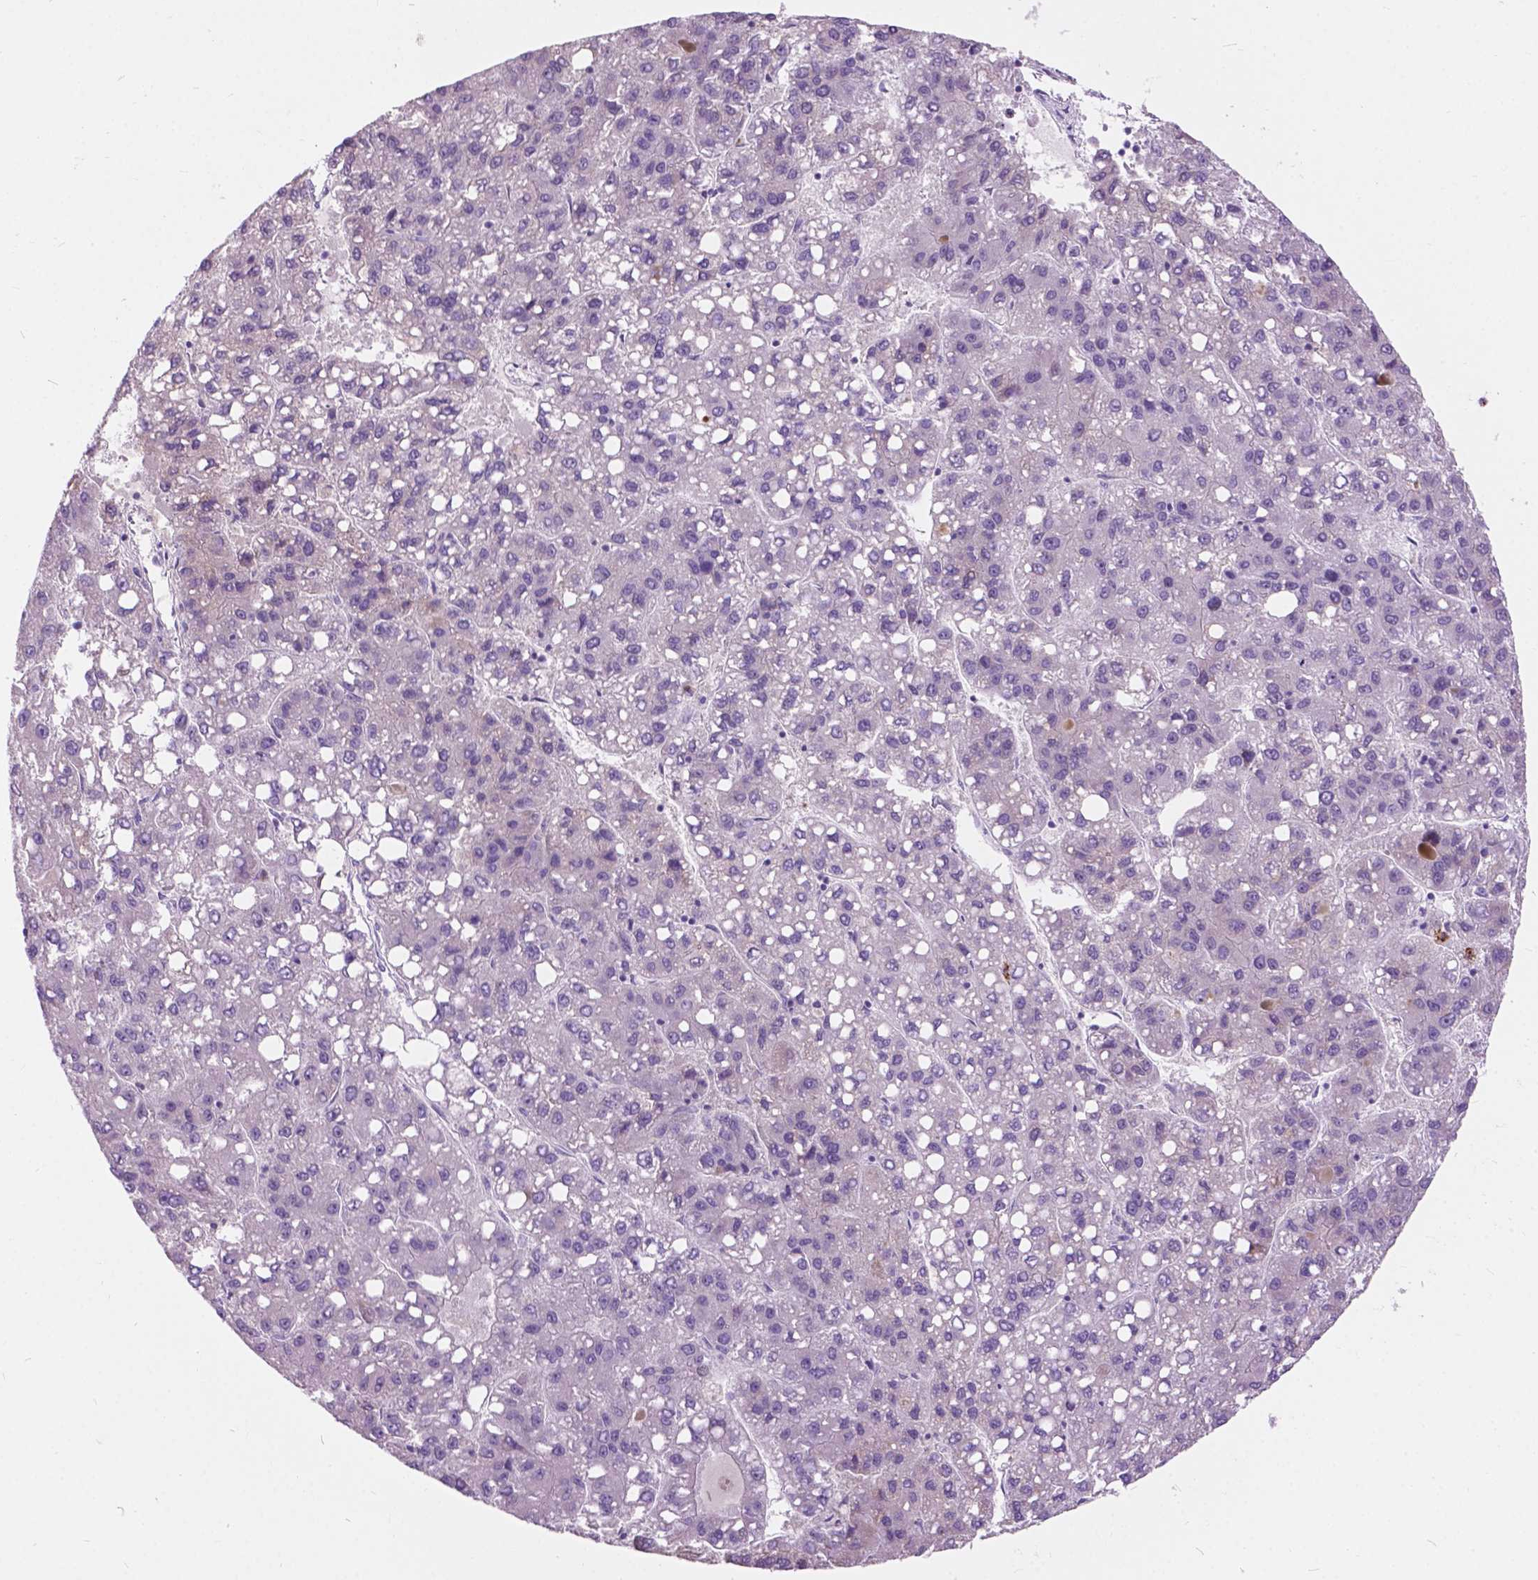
{"staining": {"intensity": "negative", "quantity": "none", "location": "none"}, "tissue": "liver cancer", "cell_type": "Tumor cells", "image_type": "cancer", "snomed": [{"axis": "morphology", "description": "Carcinoma, Hepatocellular, NOS"}, {"axis": "topography", "description": "Liver"}], "caption": "This micrograph is of hepatocellular carcinoma (liver) stained with immunohistochemistry to label a protein in brown with the nuclei are counter-stained blue. There is no expression in tumor cells.", "gene": "PRR35", "patient": {"sex": "female", "age": 82}}